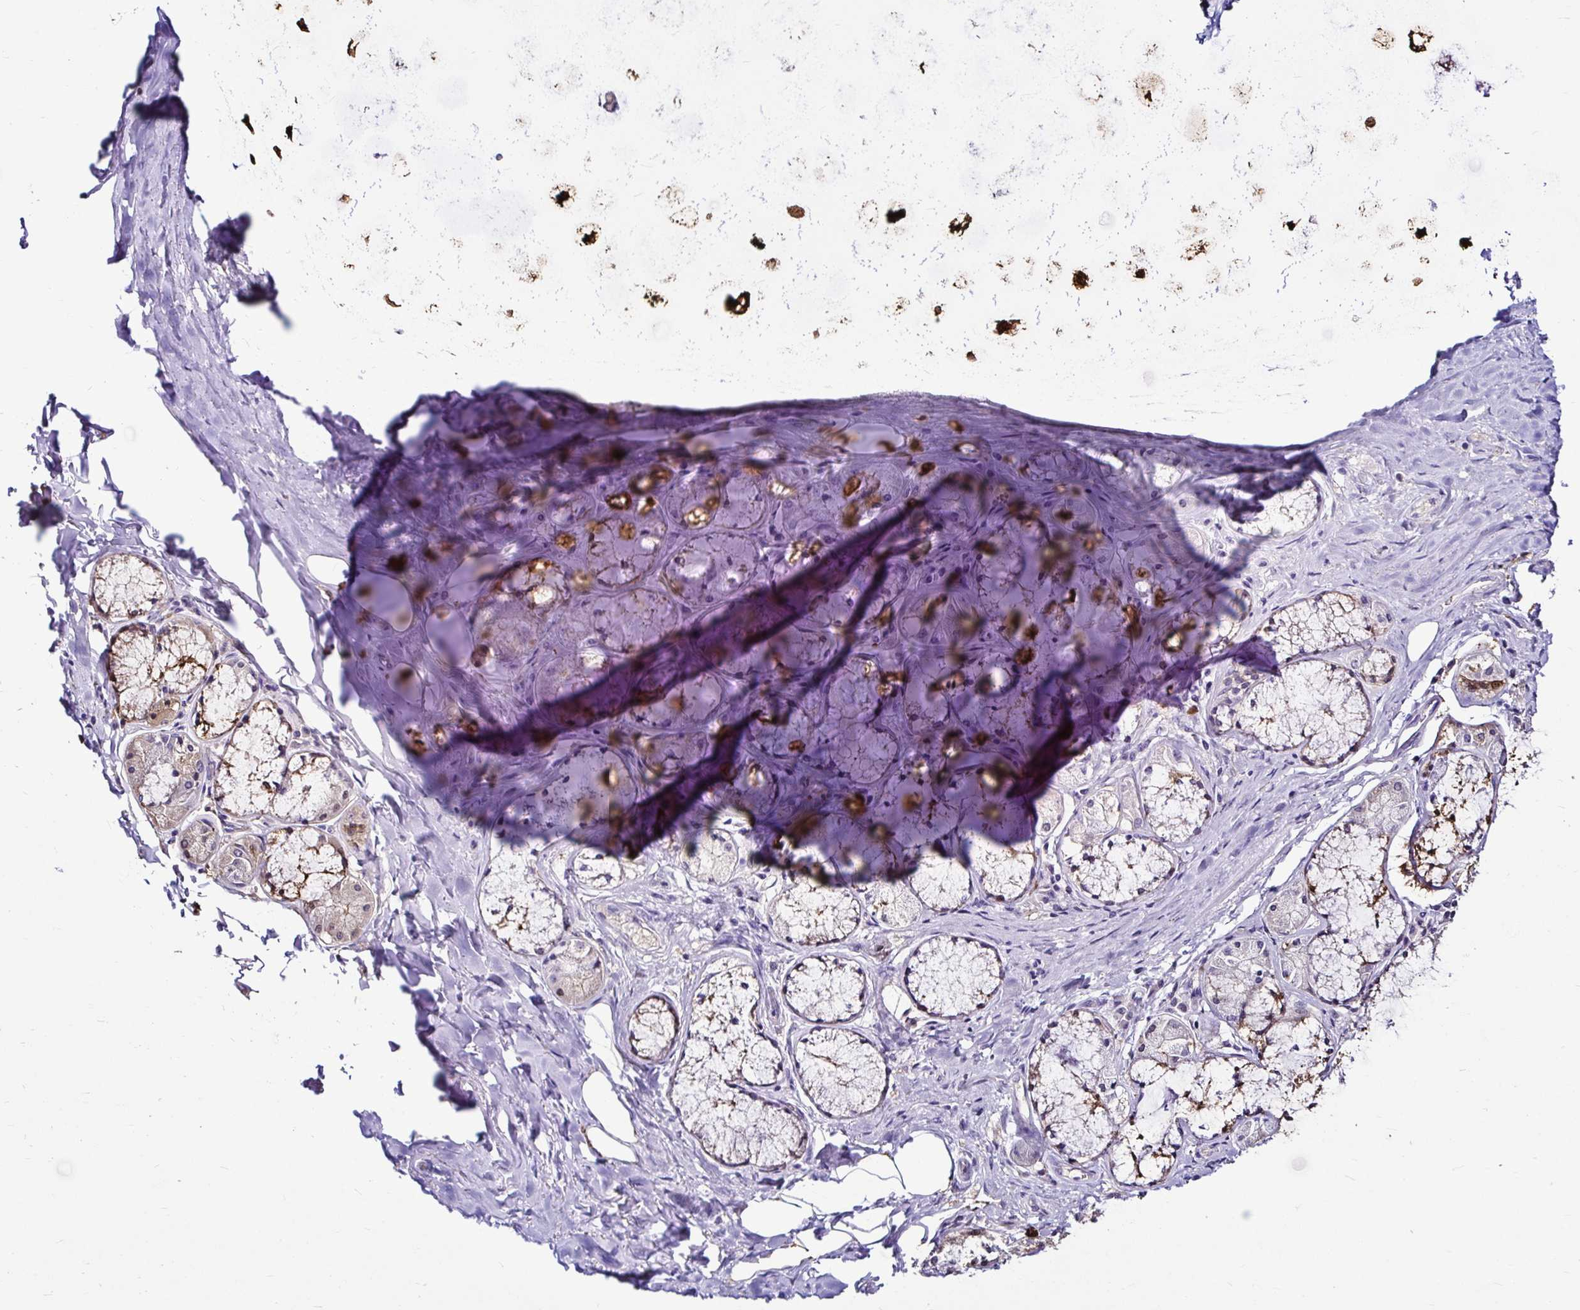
{"staining": {"intensity": "moderate", "quantity": "<25%", "location": "cytoplasmic/membranous"}, "tissue": "adipose tissue", "cell_type": "Adipocytes", "image_type": "normal", "snomed": [{"axis": "morphology", "description": "Normal tissue, NOS"}, {"axis": "topography", "description": "Cartilage tissue"}, {"axis": "topography", "description": "Bronchus"}], "caption": "Adipocytes display low levels of moderate cytoplasmic/membranous staining in about <25% of cells in unremarkable adipose tissue. (brown staining indicates protein expression, while blue staining denotes nuclei).", "gene": "IDH1", "patient": {"sex": "male", "age": 64}}